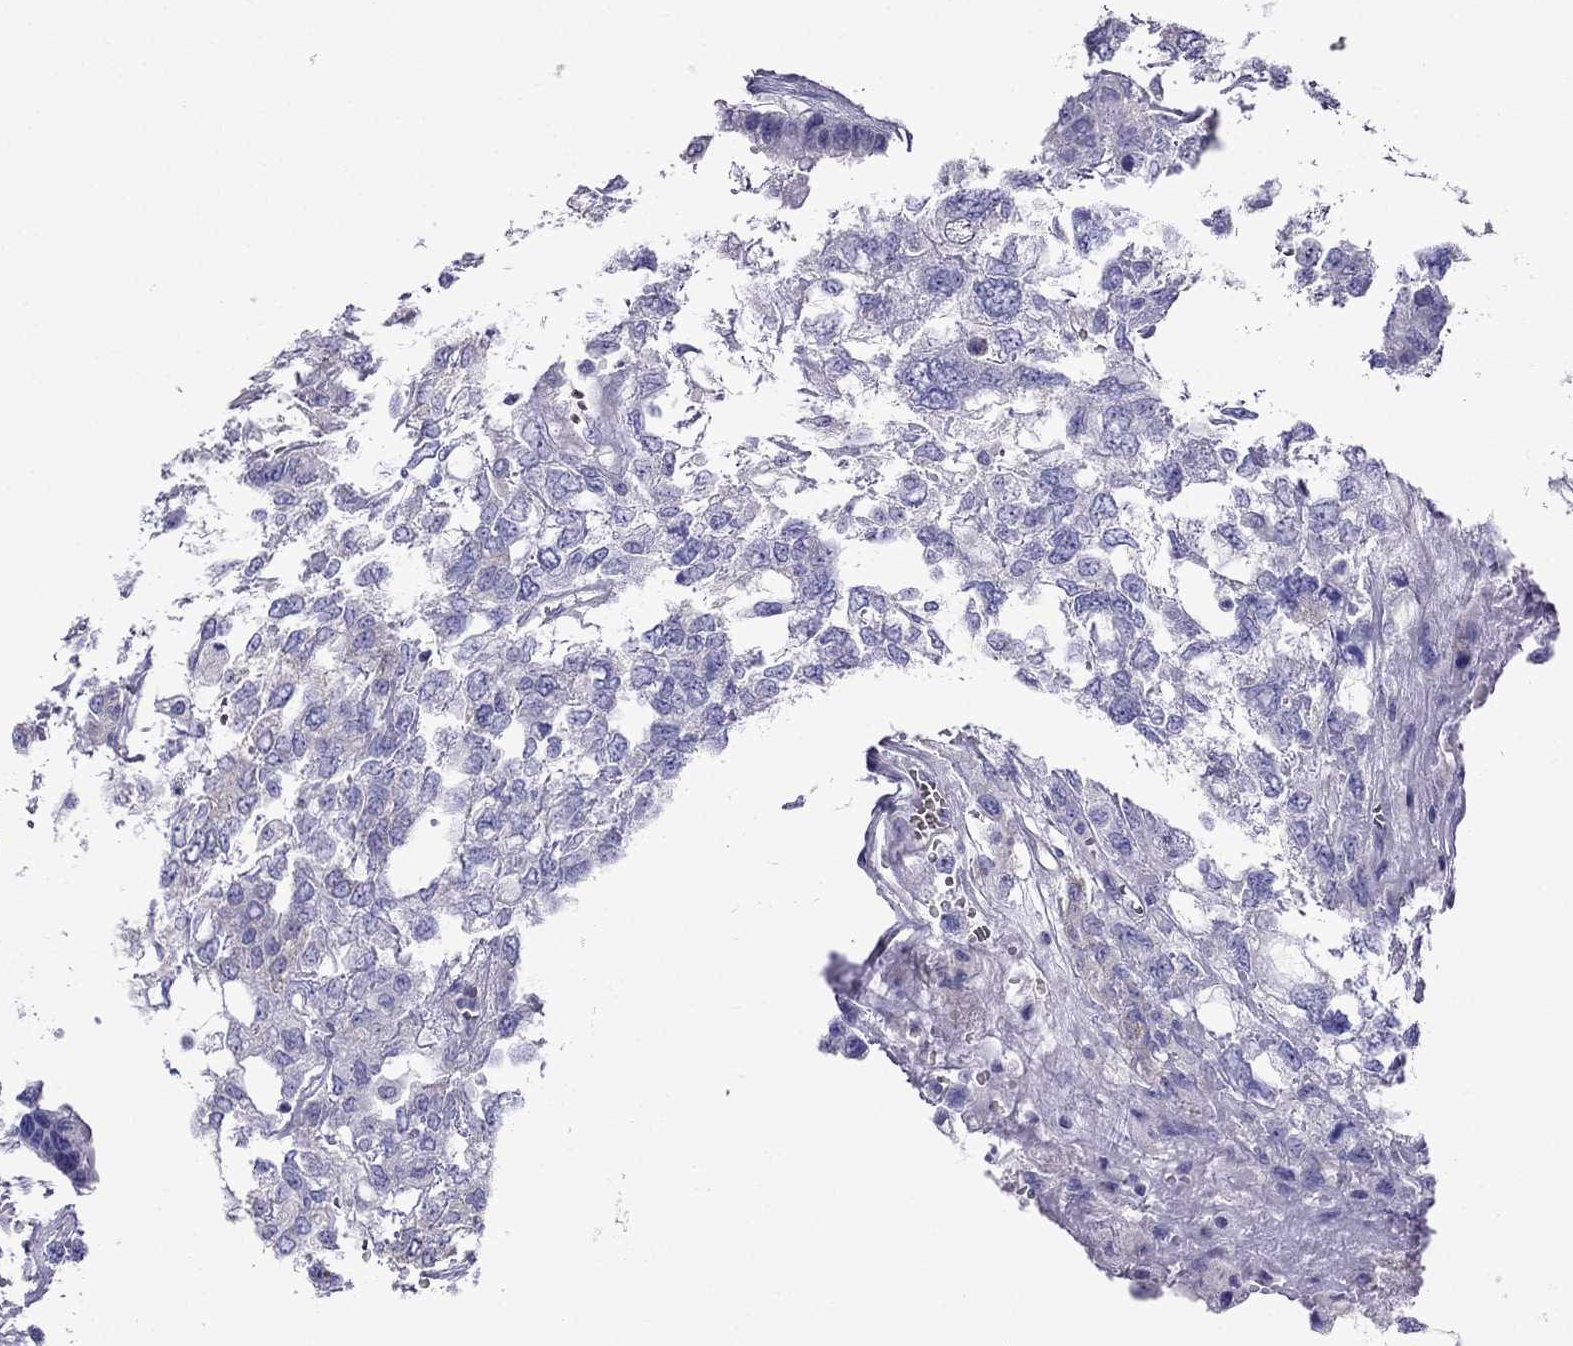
{"staining": {"intensity": "negative", "quantity": "none", "location": "none"}, "tissue": "testis cancer", "cell_type": "Tumor cells", "image_type": "cancer", "snomed": [{"axis": "morphology", "description": "Seminoma, NOS"}, {"axis": "topography", "description": "Testis"}], "caption": "DAB (3,3'-diaminobenzidine) immunohistochemical staining of human testis cancer (seminoma) demonstrates no significant expression in tumor cells.", "gene": "TDRD1", "patient": {"sex": "male", "age": 52}}